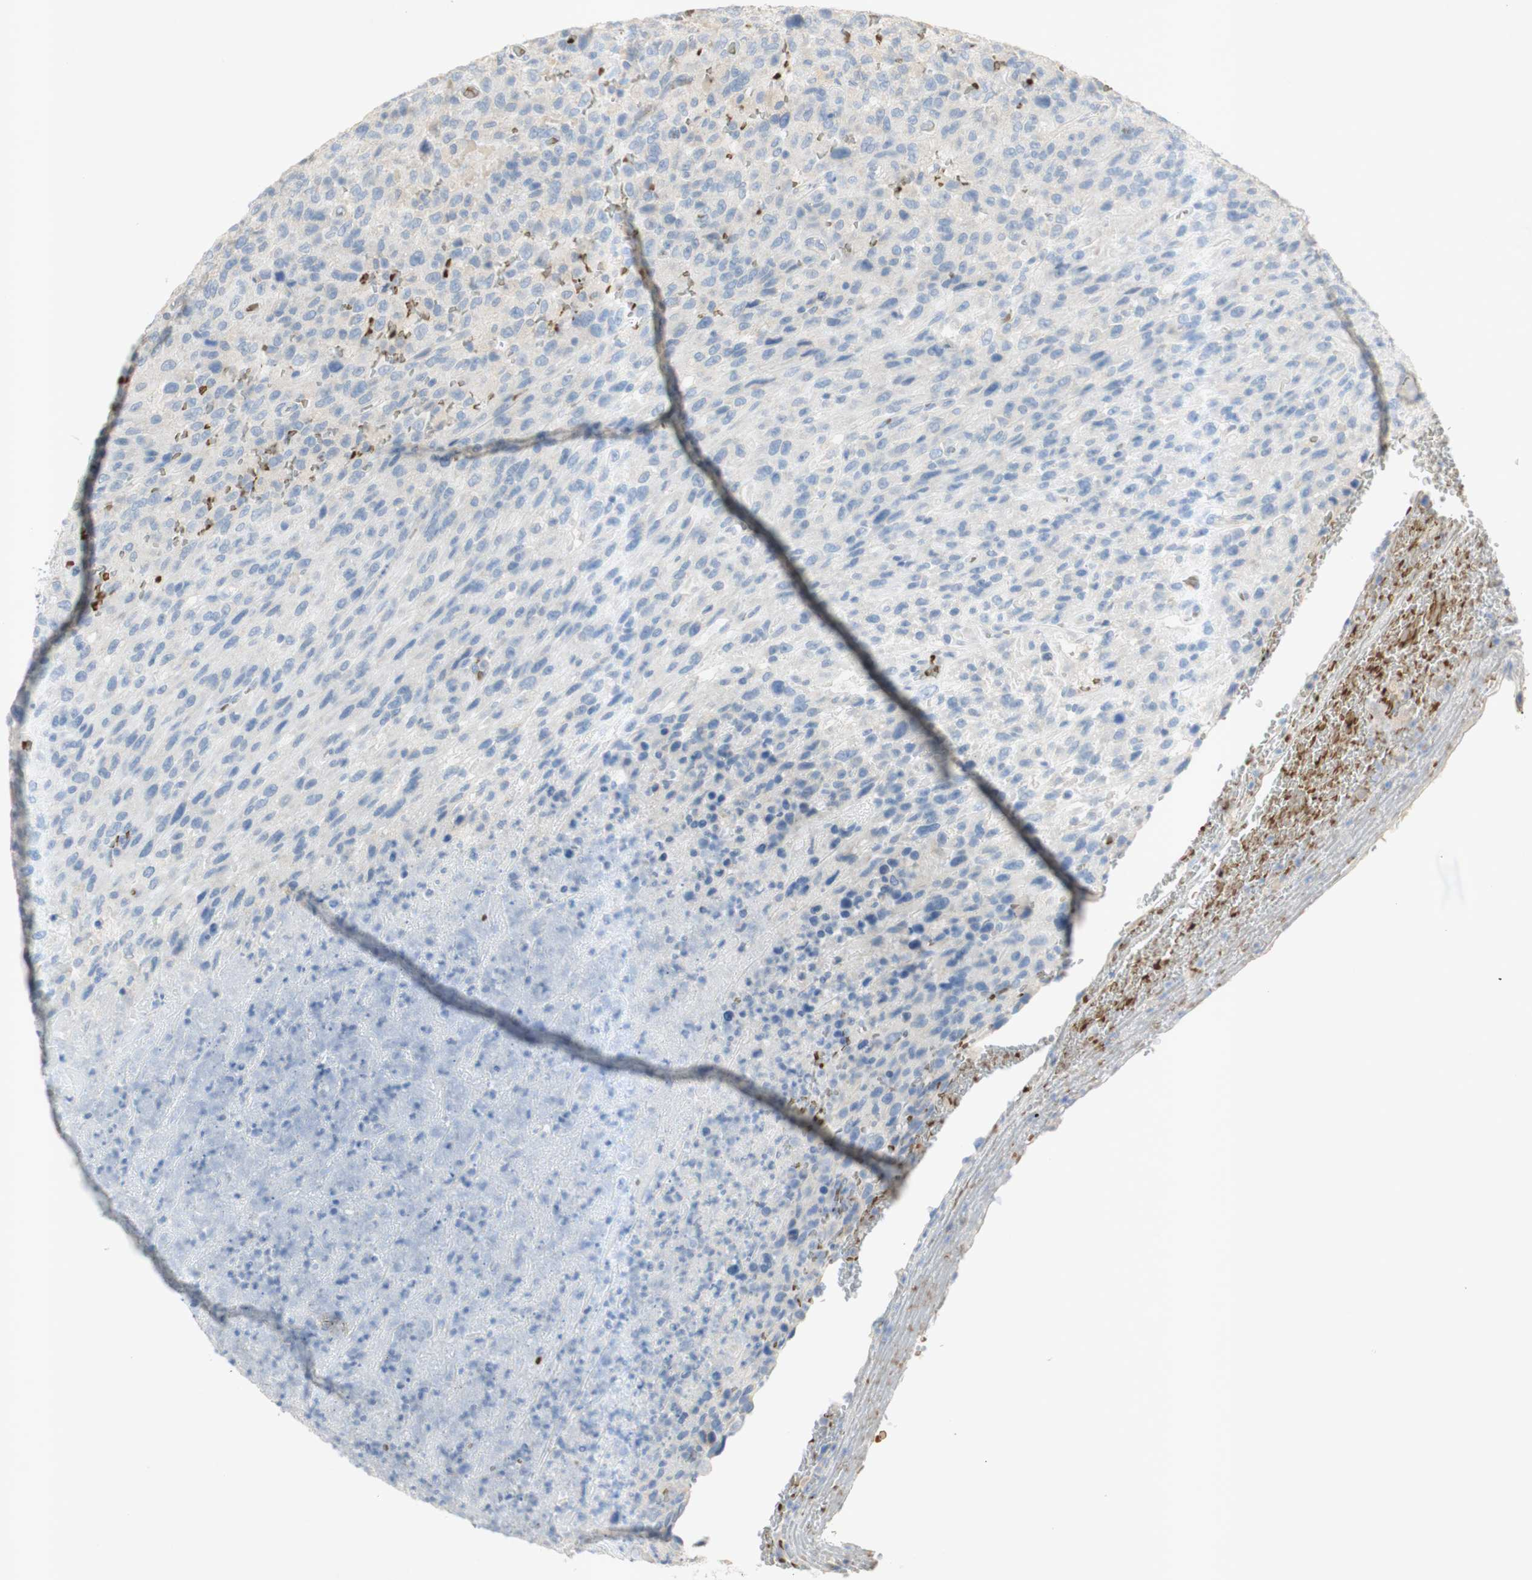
{"staining": {"intensity": "negative", "quantity": "none", "location": "none"}, "tissue": "urothelial cancer", "cell_type": "Tumor cells", "image_type": "cancer", "snomed": [{"axis": "morphology", "description": "Urothelial carcinoma, High grade"}, {"axis": "topography", "description": "Urinary bladder"}], "caption": "High power microscopy photomicrograph of an immunohistochemistry histopathology image of urothelial cancer, revealing no significant positivity in tumor cells. Nuclei are stained in blue.", "gene": "EPO", "patient": {"sex": "male", "age": 66}}